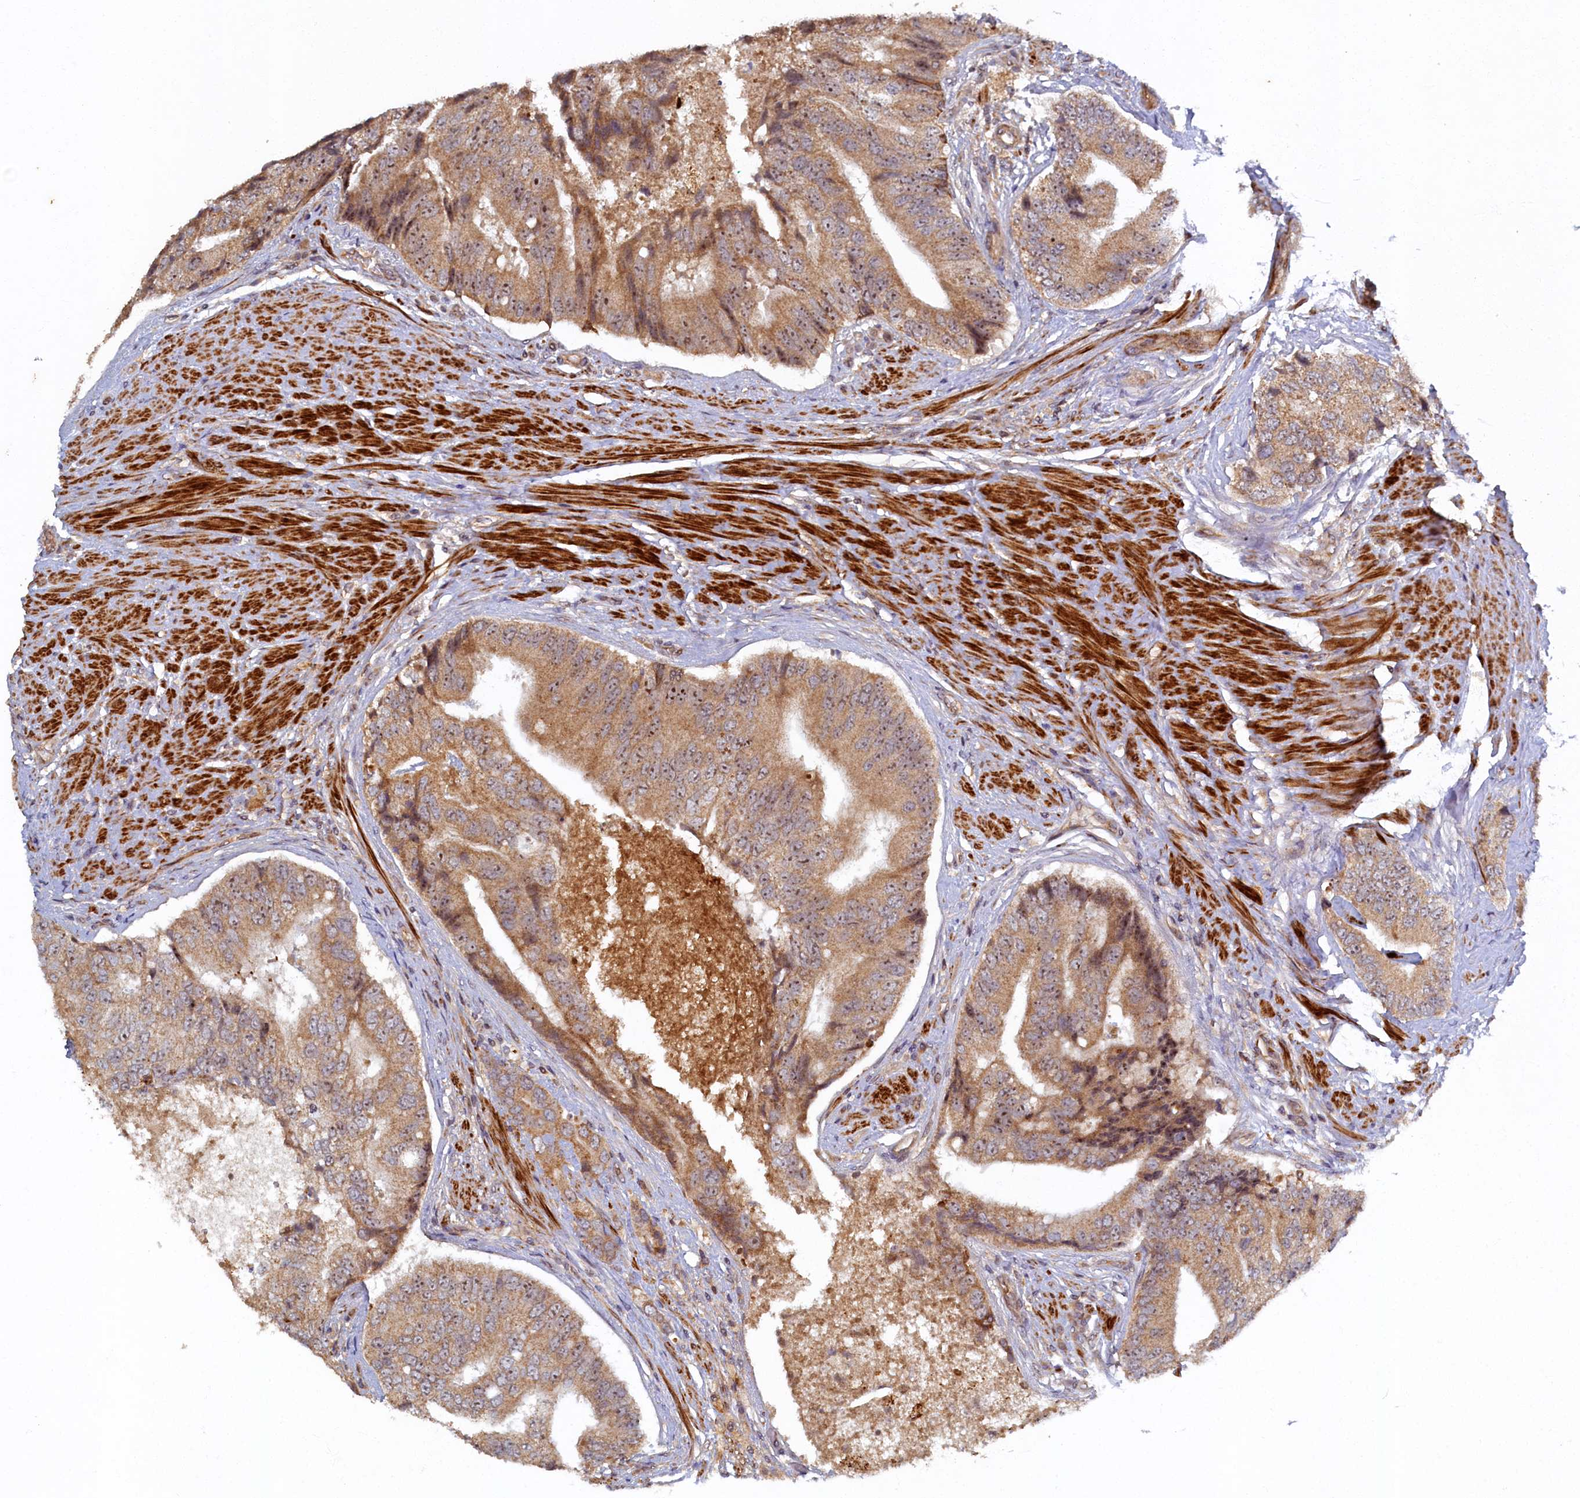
{"staining": {"intensity": "moderate", "quantity": ">75%", "location": "cytoplasmic/membranous,nuclear"}, "tissue": "prostate cancer", "cell_type": "Tumor cells", "image_type": "cancer", "snomed": [{"axis": "morphology", "description": "Adenocarcinoma, High grade"}, {"axis": "topography", "description": "Prostate"}], "caption": "Prostate cancer (high-grade adenocarcinoma) stained with immunohistochemistry (IHC) displays moderate cytoplasmic/membranous and nuclear positivity in about >75% of tumor cells.", "gene": "CEP20", "patient": {"sex": "male", "age": 70}}